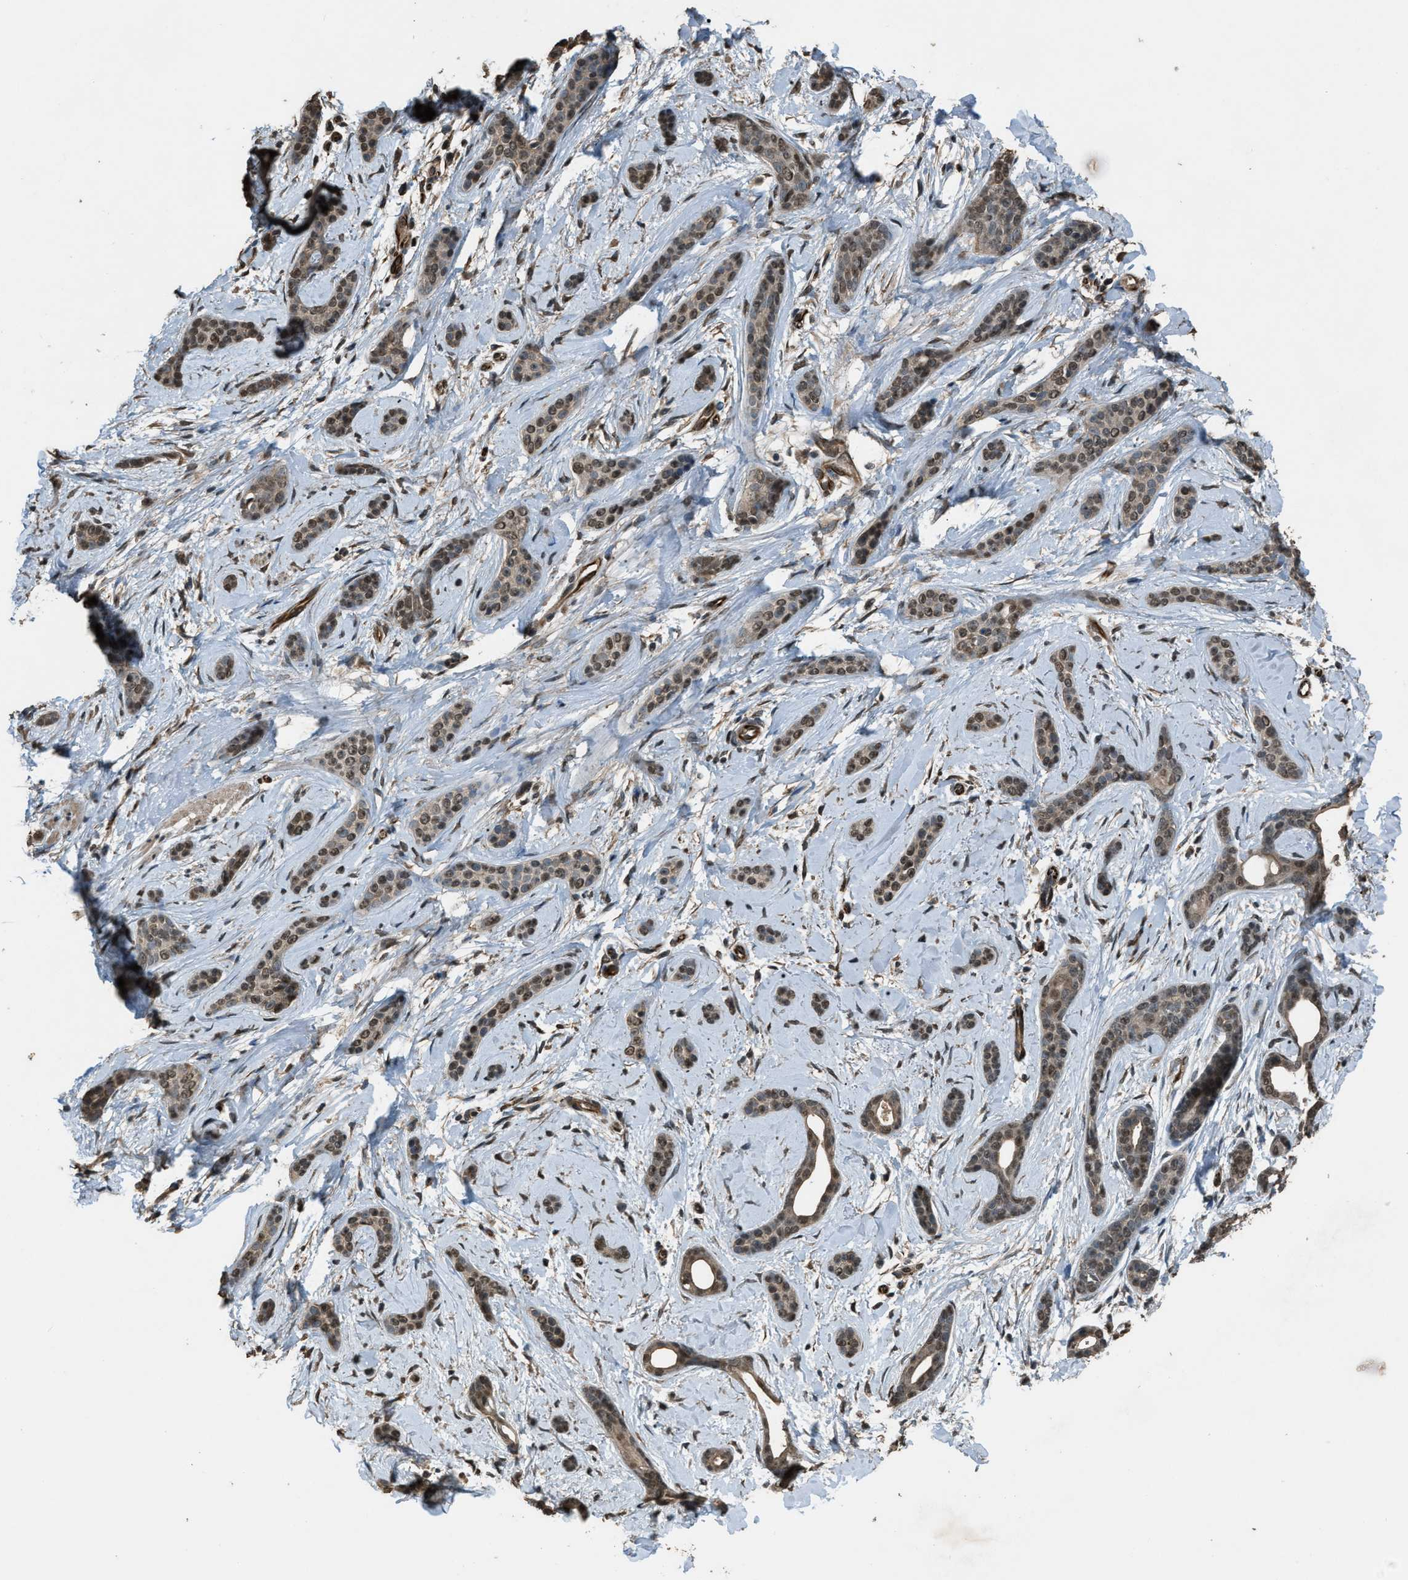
{"staining": {"intensity": "moderate", "quantity": ">75%", "location": "nuclear"}, "tissue": "skin cancer", "cell_type": "Tumor cells", "image_type": "cancer", "snomed": [{"axis": "morphology", "description": "Basal cell carcinoma"}, {"axis": "morphology", "description": "Adnexal tumor, benign"}, {"axis": "topography", "description": "Skin"}], "caption": "Immunohistochemistry (IHC) image of neoplastic tissue: skin cancer stained using immunohistochemistry reveals medium levels of moderate protein expression localized specifically in the nuclear of tumor cells, appearing as a nuclear brown color.", "gene": "SERTAD2", "patient": {"sex": "female", "age": 42}}